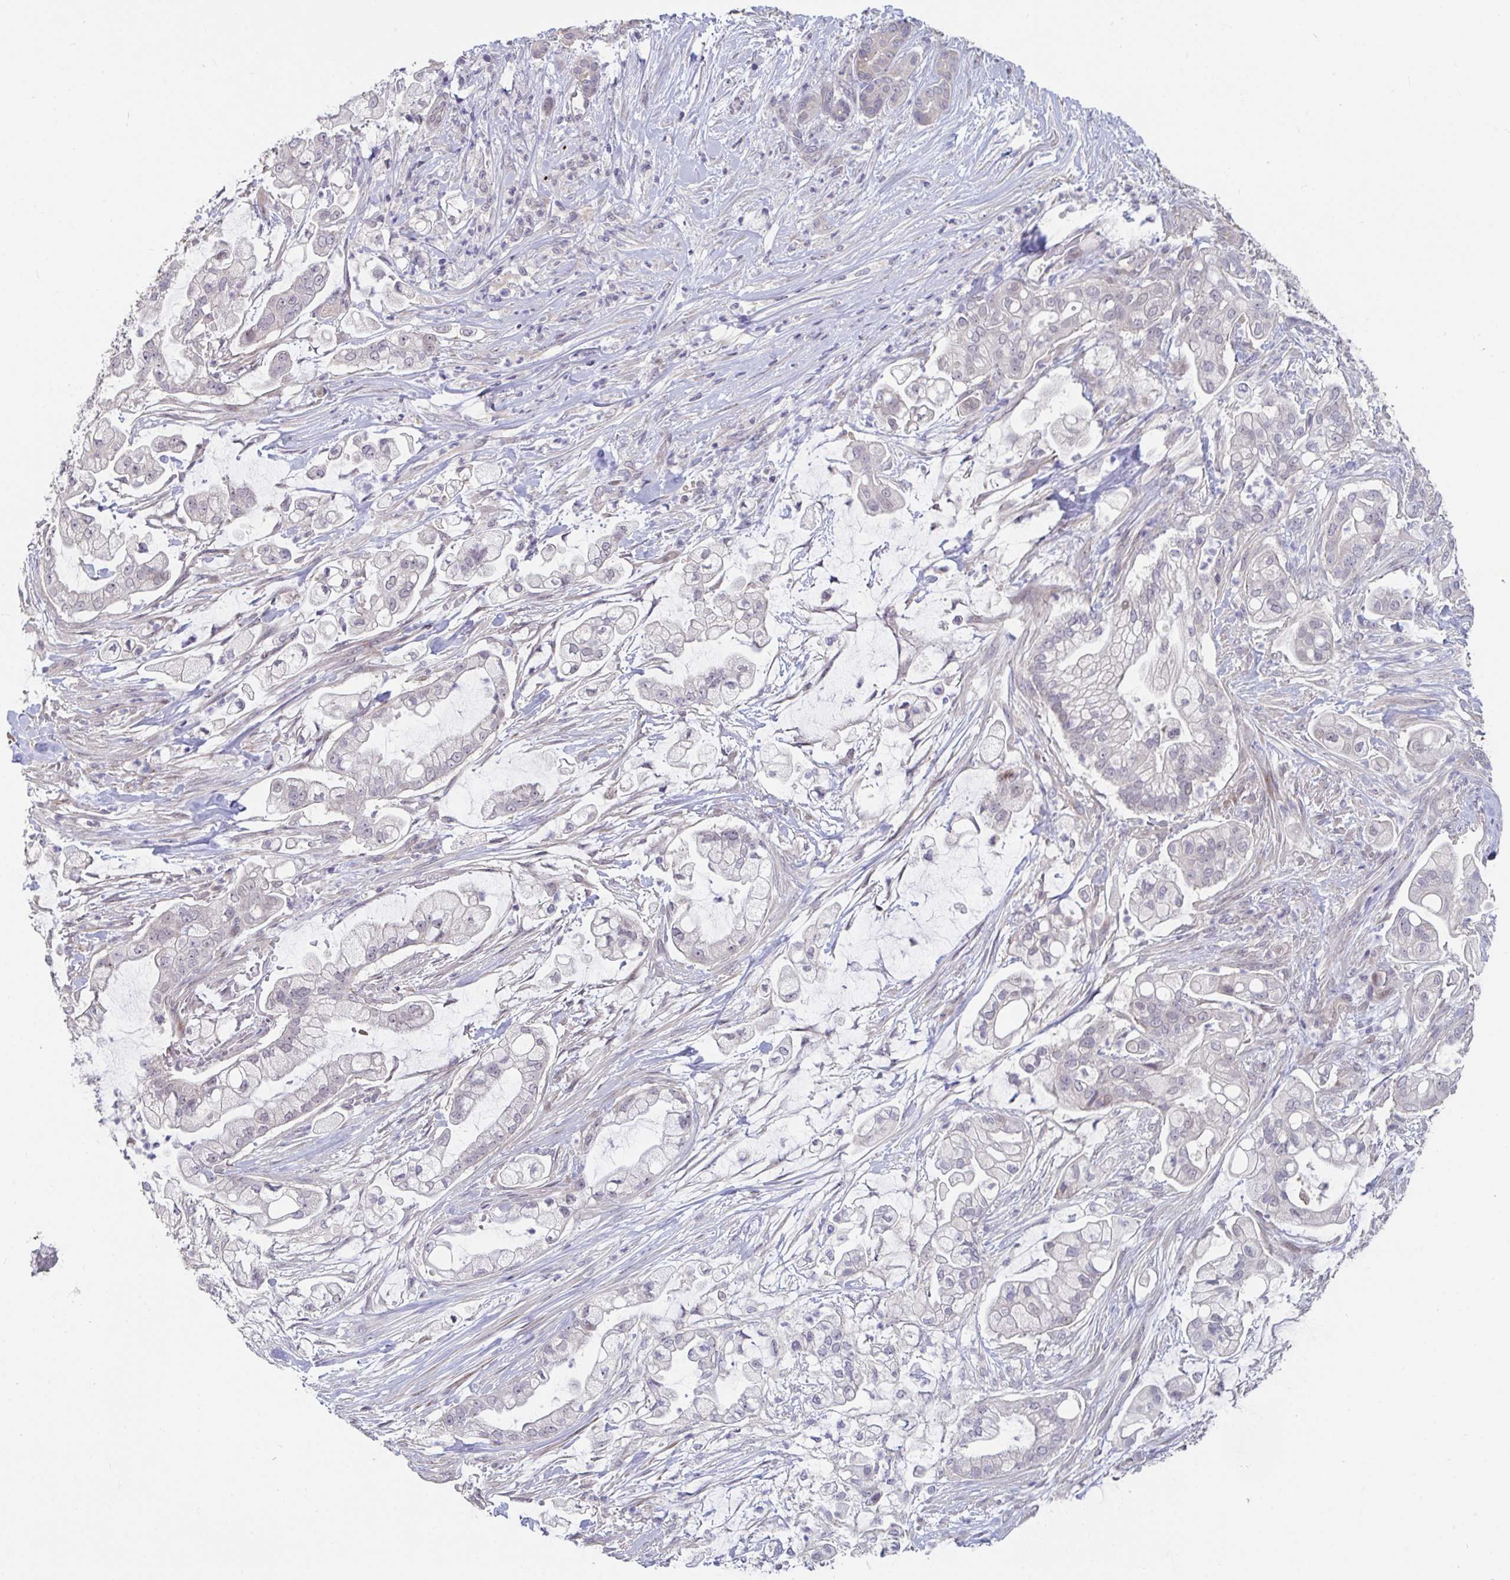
{"staining": {"intensity": "negative", "quantity": "none", "location": "none"}, "tissue": "pancreatic cancer", "cell_type": "Tumor cells", "image_type": "cancer", "snomed": [{"axis": "morphology", "description": "Adenocarcinoma, NOS"}, {"axis": "topography", "description": "Pancreas"}], "caption": "An IHC micrograph of adenocarcinoma (pancreatic) is shown. There is no staining in tumor cells of adenocarcinoma (pancreatic).", "gene": "FAM156B", "patient": {"sex": "female", "age": 69}}